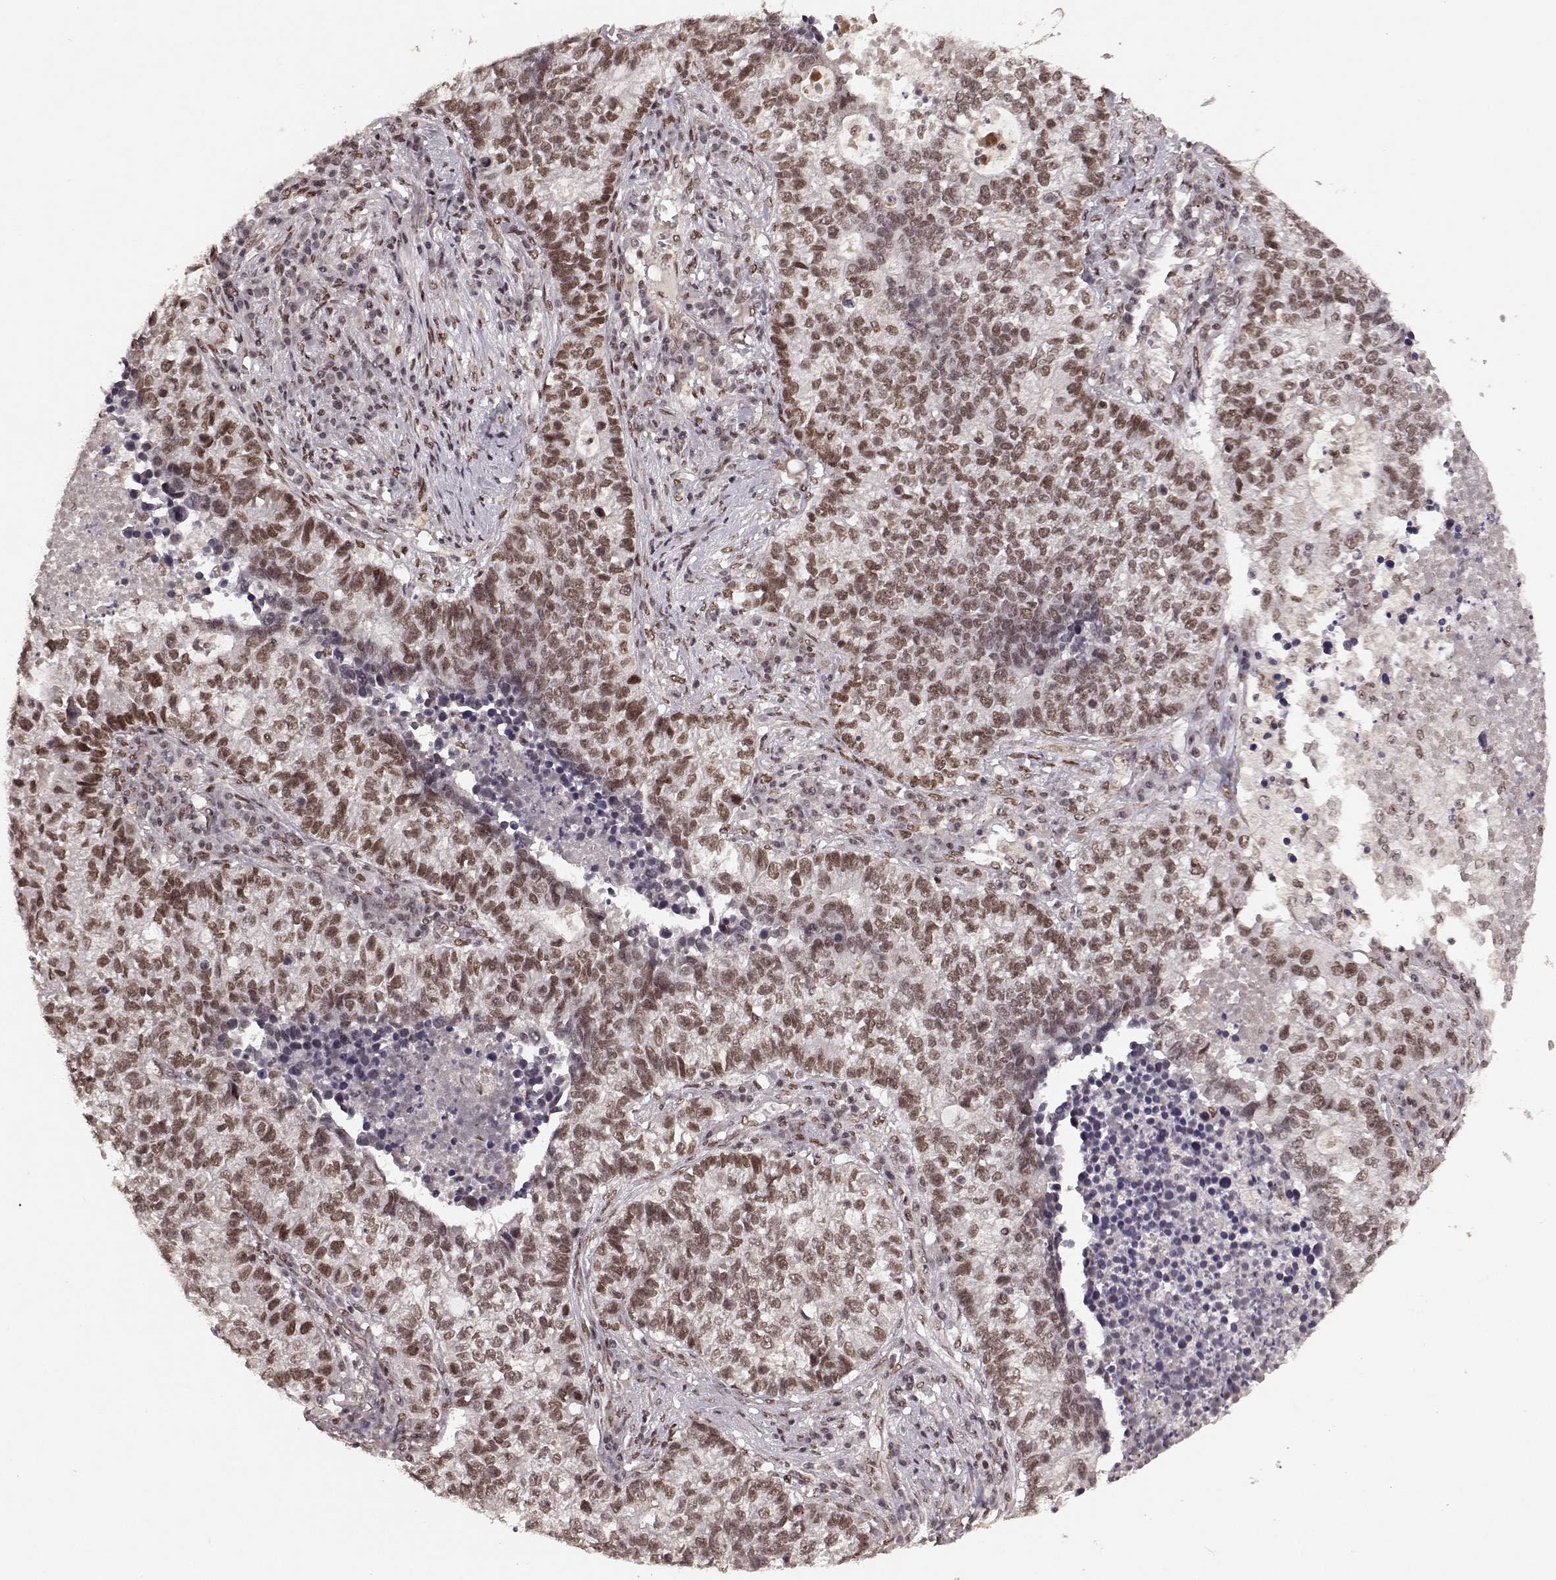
{"staining": {"intensity": "weak", "quantity": ">75%", "location": "nuclear"}, "tissue": "lung cancer", "cell_type": "Tumor cells", "image_type": "cancer", "snomed": [{"axis": "morphology", "description": "Adenocarcinoma, NOS"}, {"axis": "topography", "description": "Lung"}], "caption": "Tumor cells display weak nuclear positivity in about >75% of cells in lung cancer (adenocarcinoma). (Stains: DAB in brown, nuclei in blue, Microscopy: brightfield microscopy at high magnification).", "gene": "RRAGD", "patient": {"sex": "male", "age": 57}}